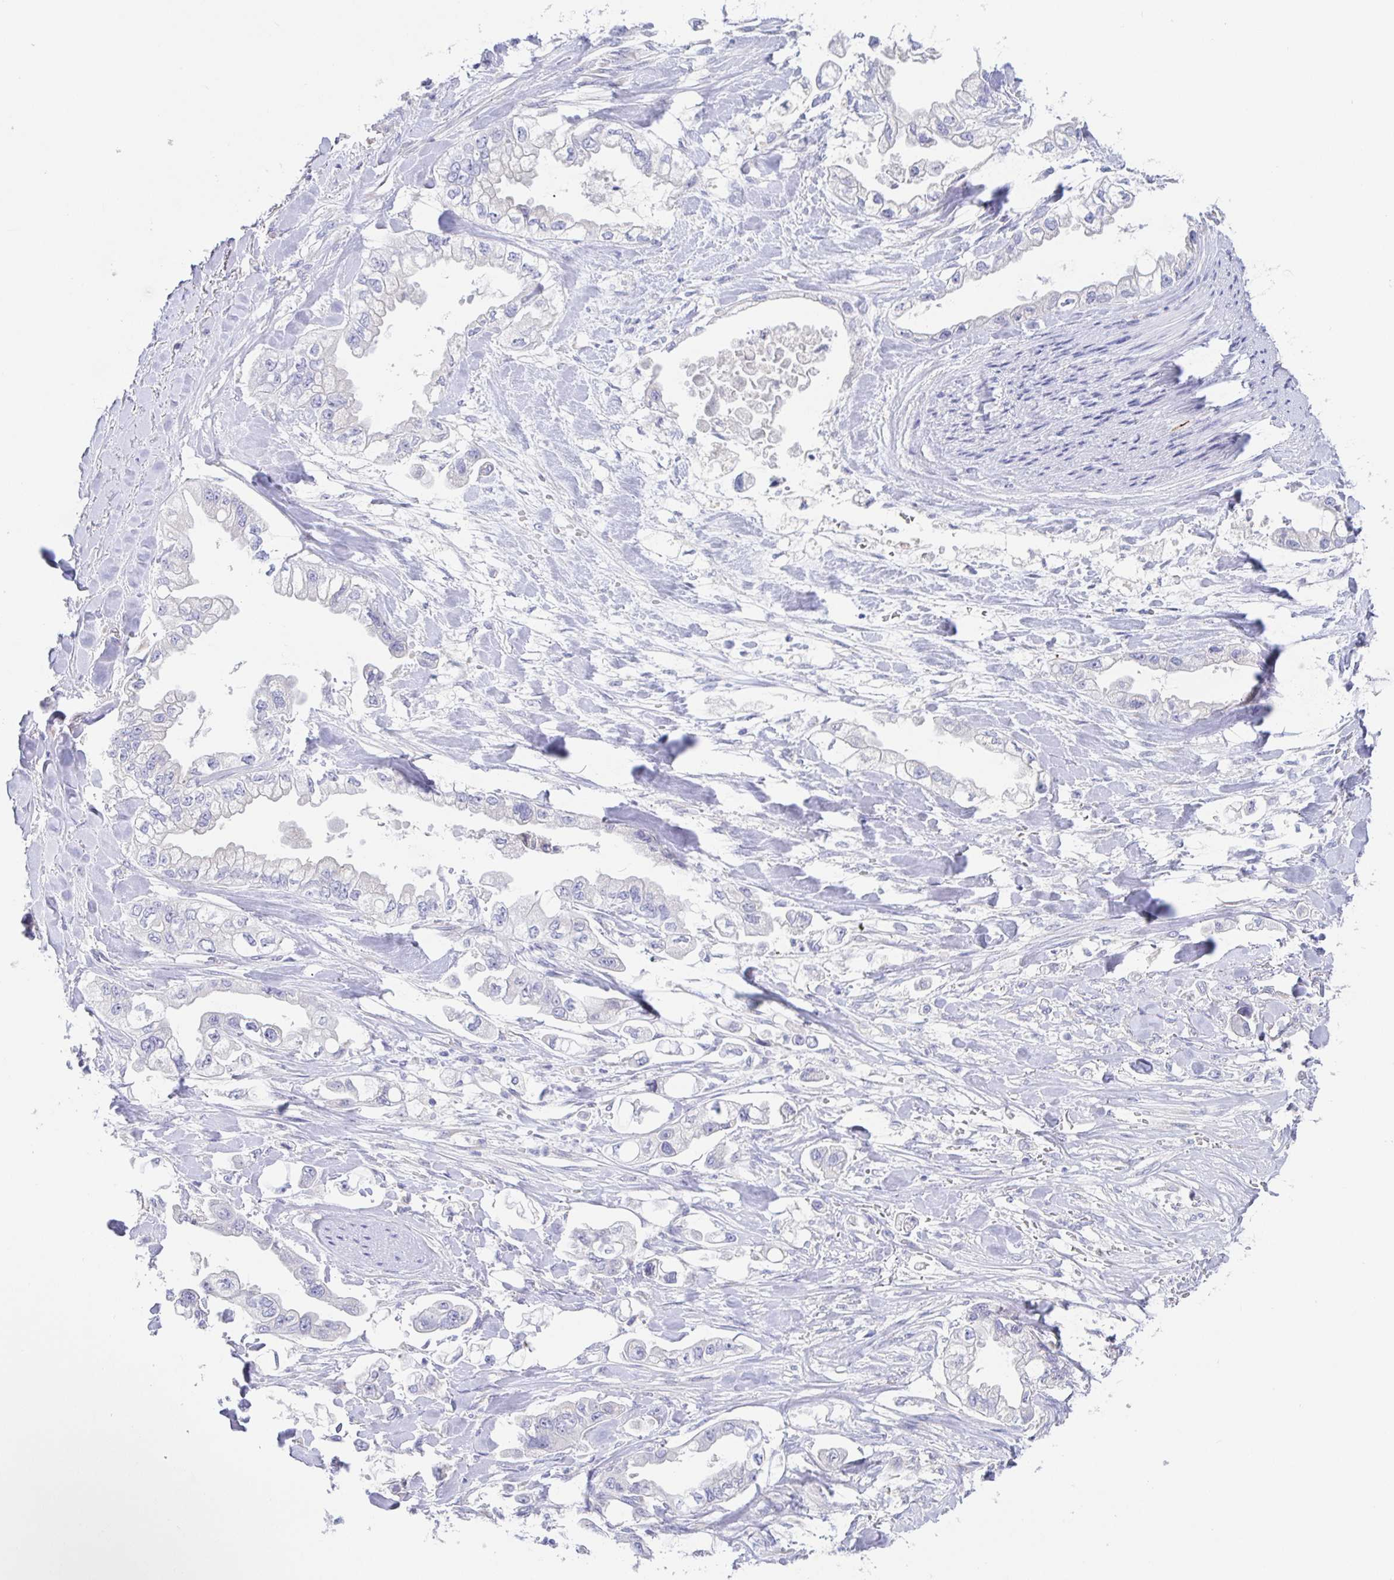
{"staining": {"intensity": "negative", "quantity": "none", "location": "none"}, "tissue": "stomach cancer", "cell_type": "Tumor cells", "image_type": "cancer", "snomed": [{"axis": "morphology", "description": "Adenocarcinoma, NOS"}, {"axis": "topography", "description": "Stomach"}], "caption": "Stomach cancer (adenocarcinoma) was stained to show a protein in brown. There is no significant staining in tumor cells. (DAB (3,3'-diaminobenzidine) immunohistochemistry (IHC), high magnification).", "gene": "SIAH3", "patient": {"sex": "male", "age": 62}}